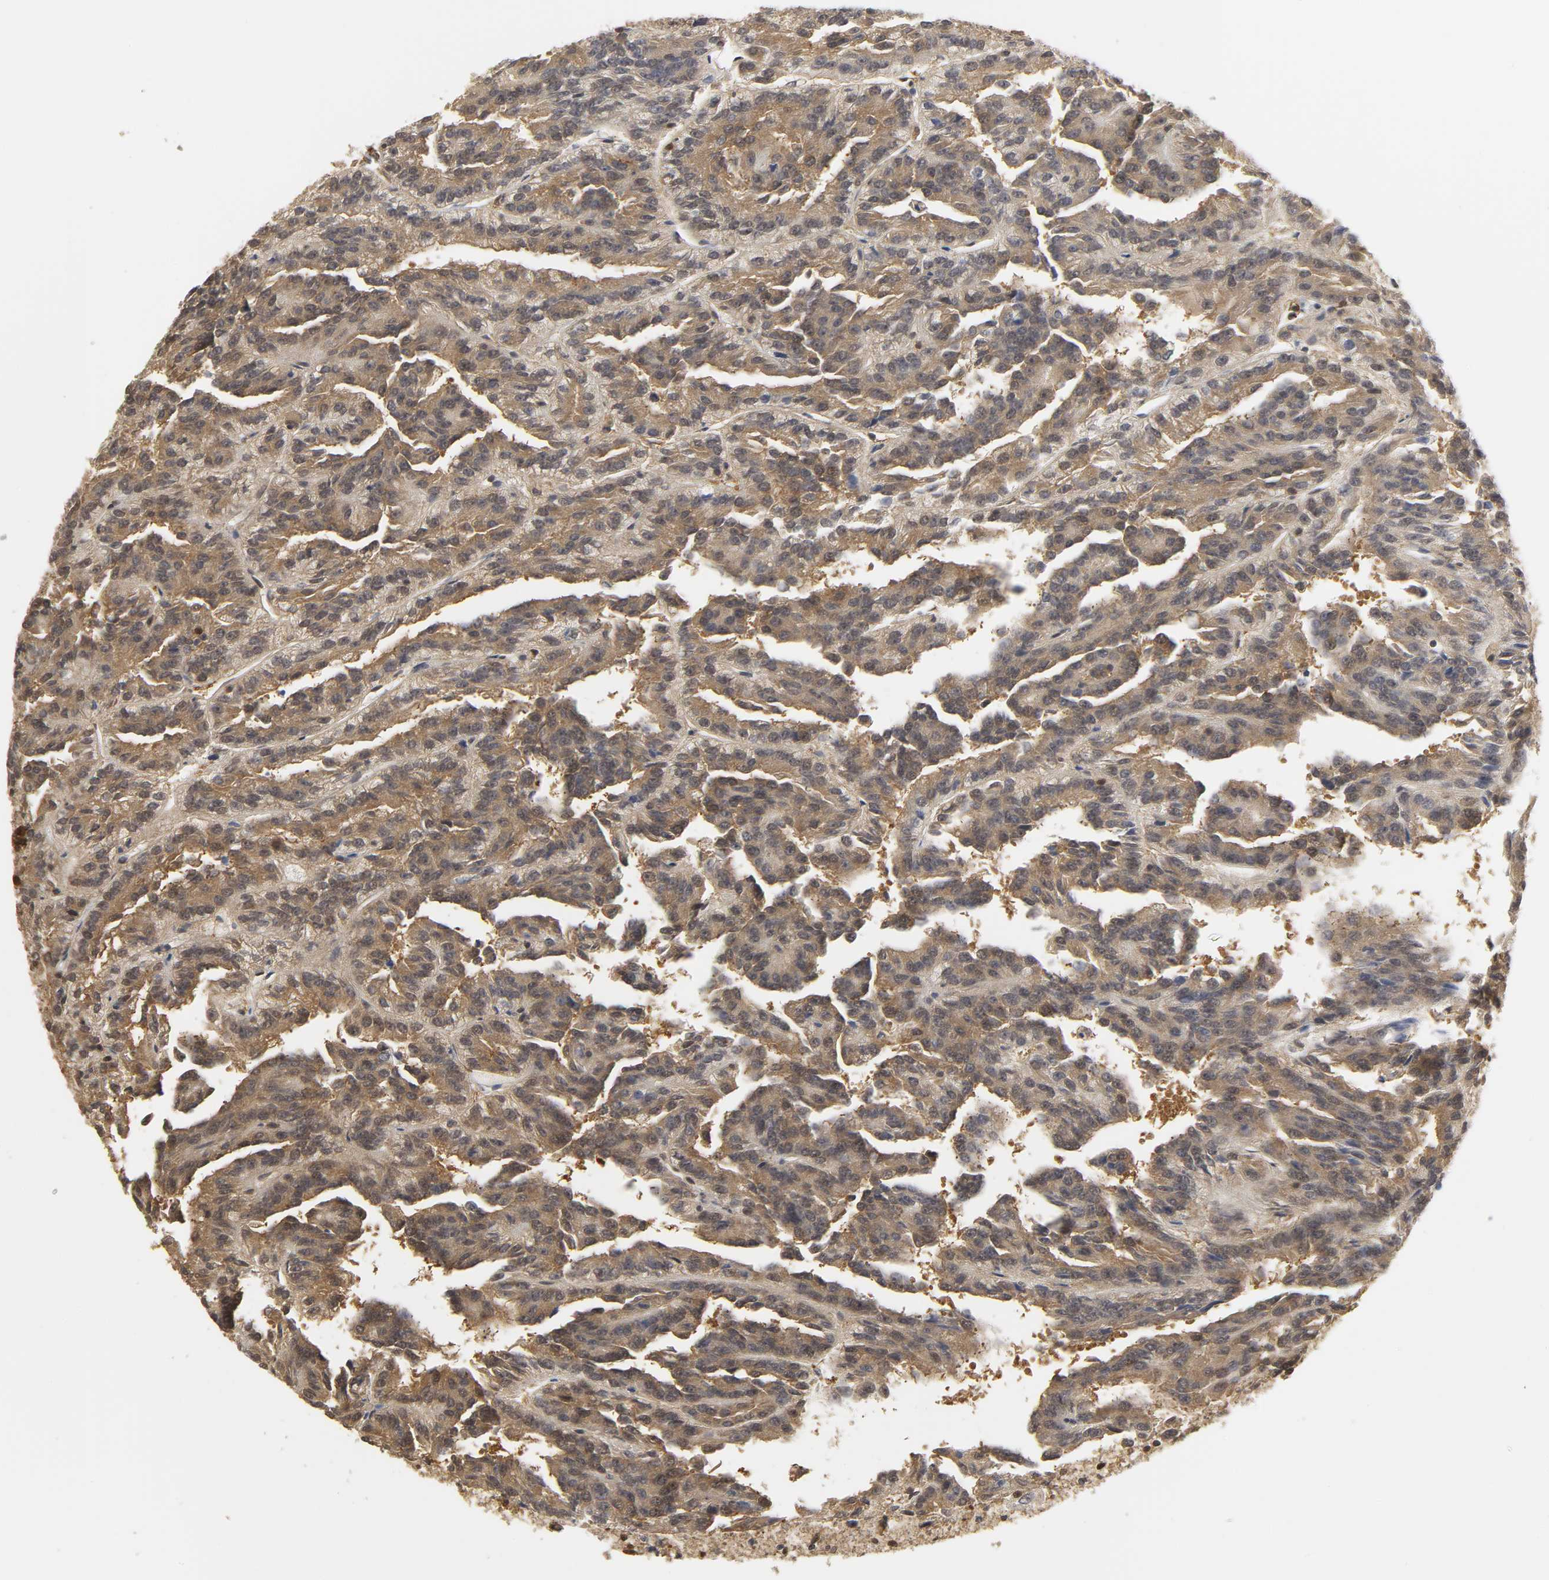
{"staining": {"intensity": "moderate", "quantity": ">75%", "location": "cytoplasmic/membranous"}, "tissue": "renal cancer", "cell_type": "Tumor cells", "image_type": "cancer", "snomed": [{"axis": "morphology", "description": "Adenocarcinoma, NOS"}, {"axis": "topography", "description": "Kidney"}], "caption": "A brown stain highlights moderate cytoplasmic/membranous expression of a protein in human adenocarcinoma (renal) tumor cells. Using DAB (3,3'-diaminobenzidine) (brown) and hematoxylin (blue) stains, captured at high magnification using brightfield microscopy.", "gene": "PARK7", "patient": {"sex": "male", "age": 46}}